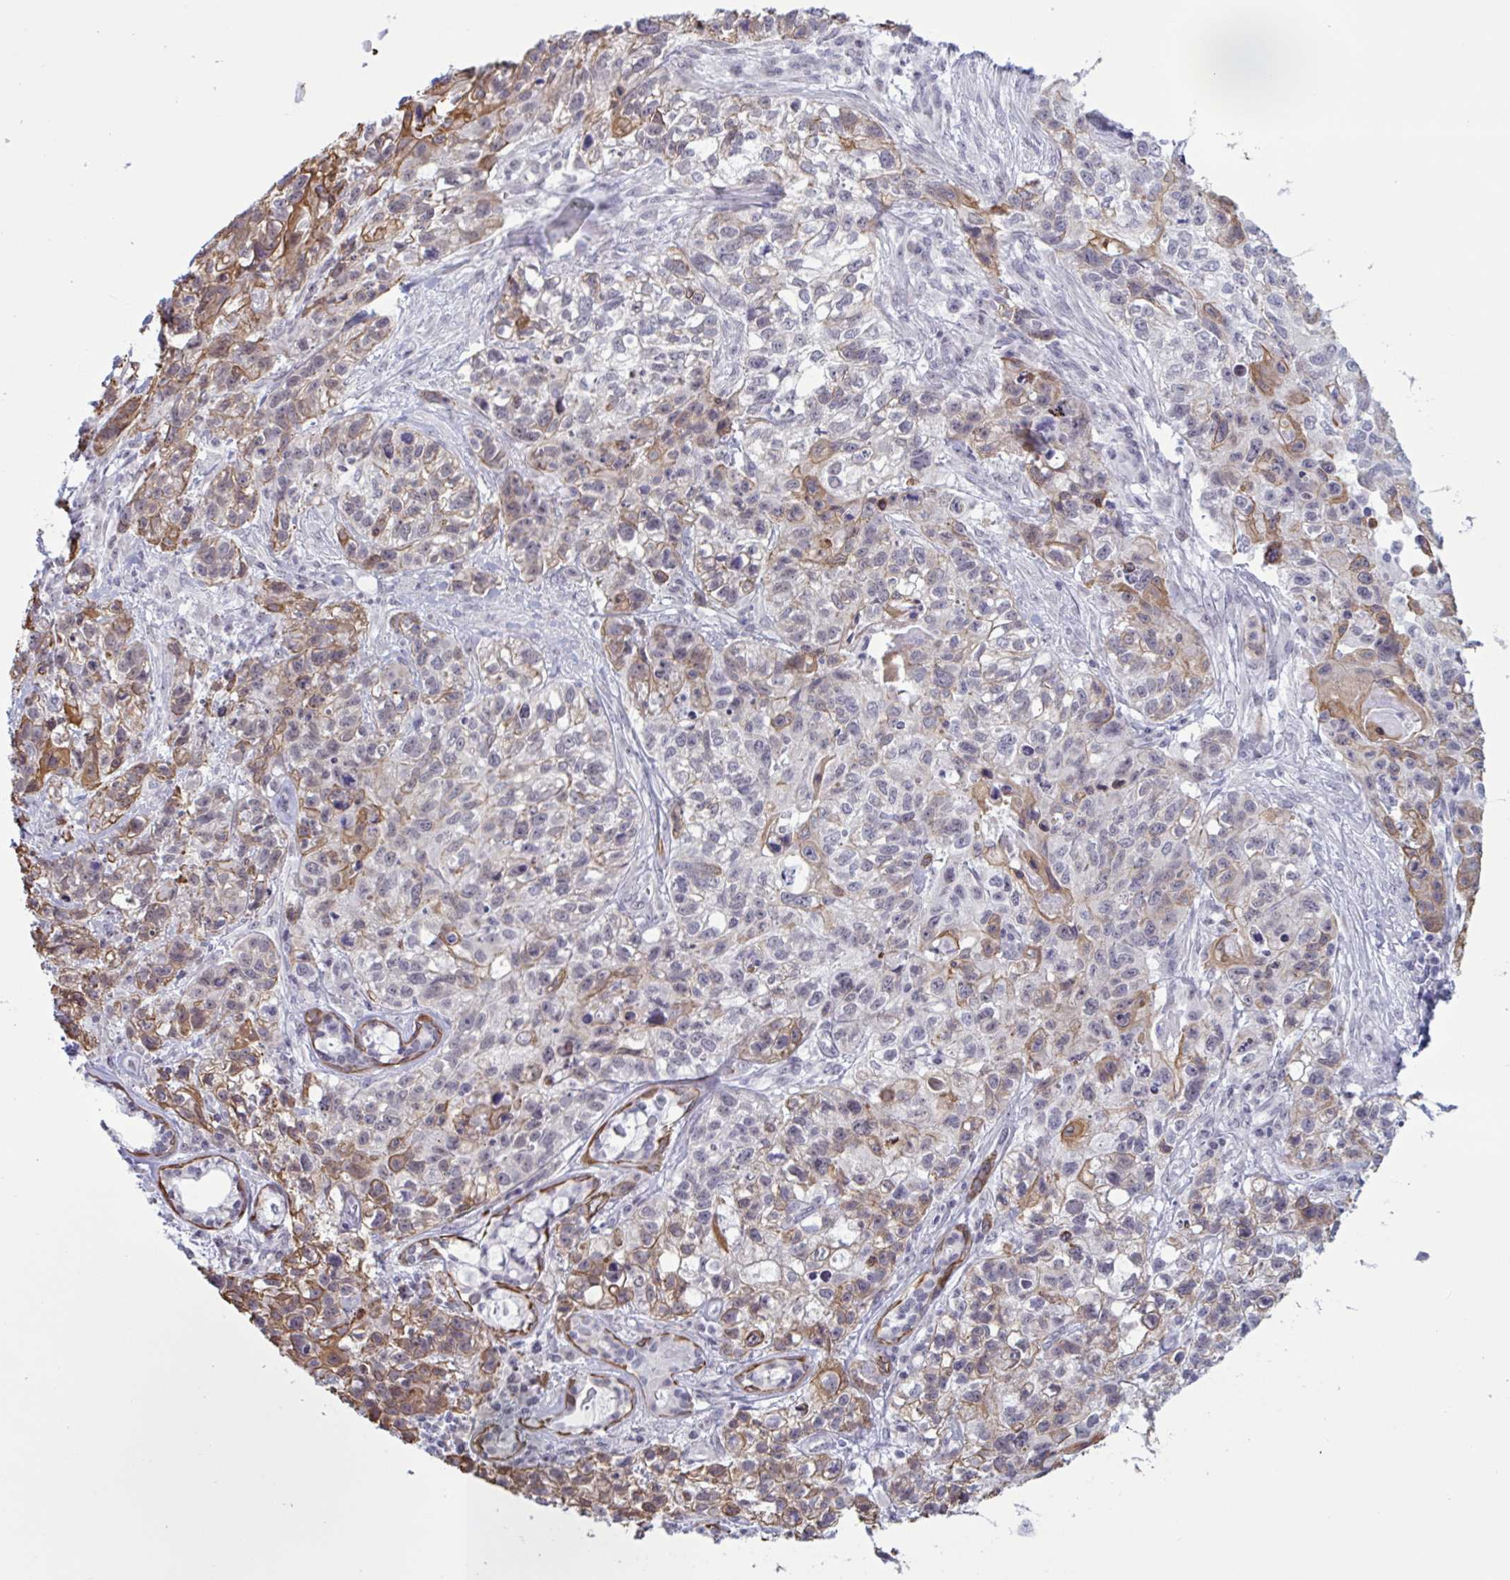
{"staining": {"intensity": "moderate", "quantity": "25%-75%", "location": "cytoplasmic/membranous"}, "tissue": "lung cancer", "cell_type": "Tumor cells", "image_type": "cancer", "snomed": [{"axis": "morphology", "description": "Squamous cell carcinoma, NOS"}, {"axis": "topography", "description": "Lung"}], "caption": "Approximately 25%-75% of tumor cells in human lung squamous cell carcinoma reveal moderate cytoplasmic/membranous protein staining as visualized by brown immunohistochemical staining.", "gene": "PRMT6", "patient": {"sex": "male", "age": 74}}